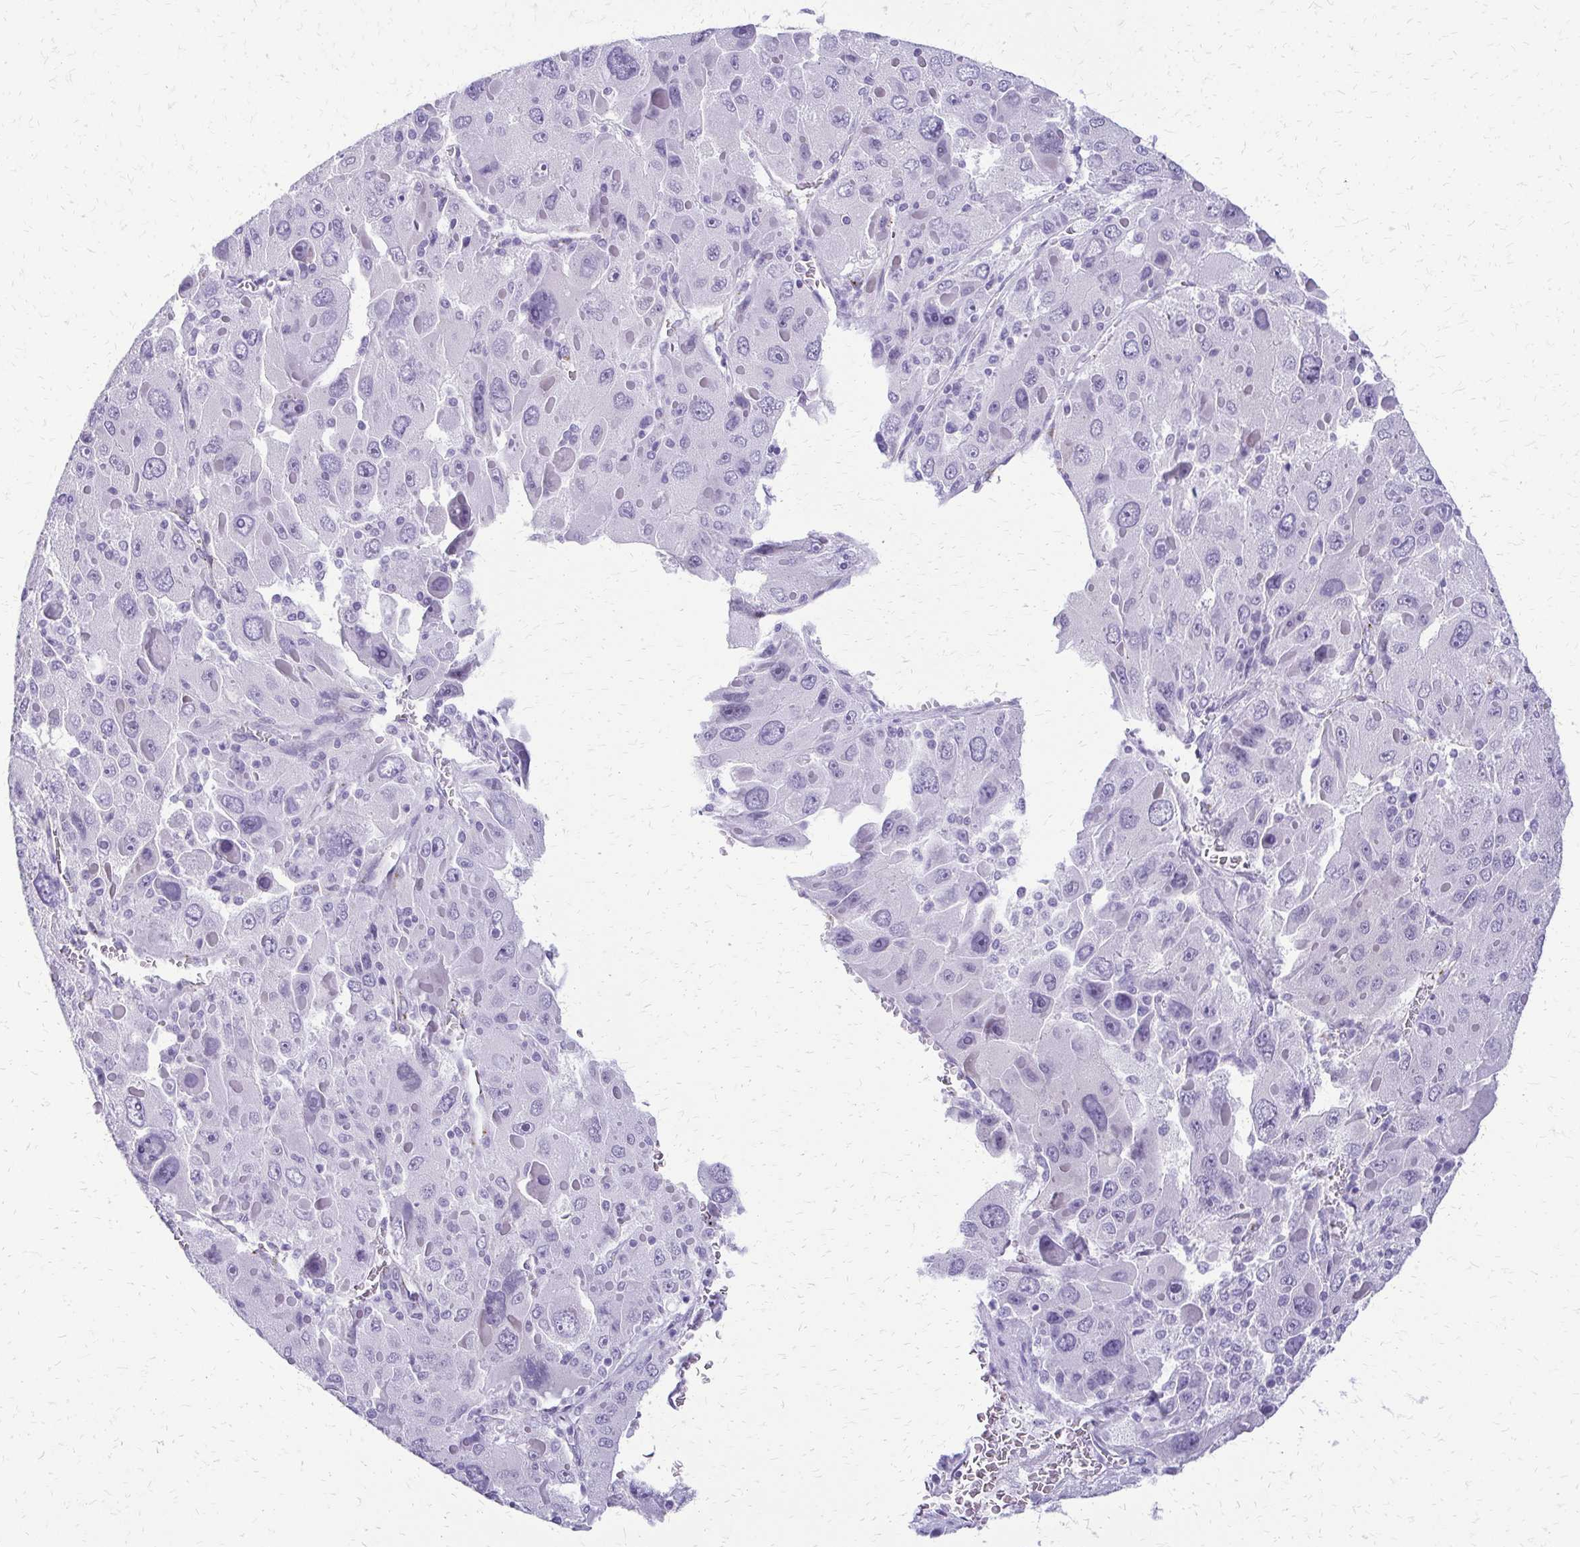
{"staining": {"intensity": "negative", "quantity": "none", "location": "none"}, "tissue": "liver cancer", "cell_type": "Tumor cells", "image_type": "cancer", "snomed": [{"axis": "morphology", "description": "Carcinoma, Hepatocellular, NOS"}, {"axis": "topography", "description": "Liver"}], "caption": "An image of human liver cancer (hepatocellular carcinoma) is negative for staining in tumor cells.", "gene": "FAM162B", "patient": {"sex": "female", "age": 41}}